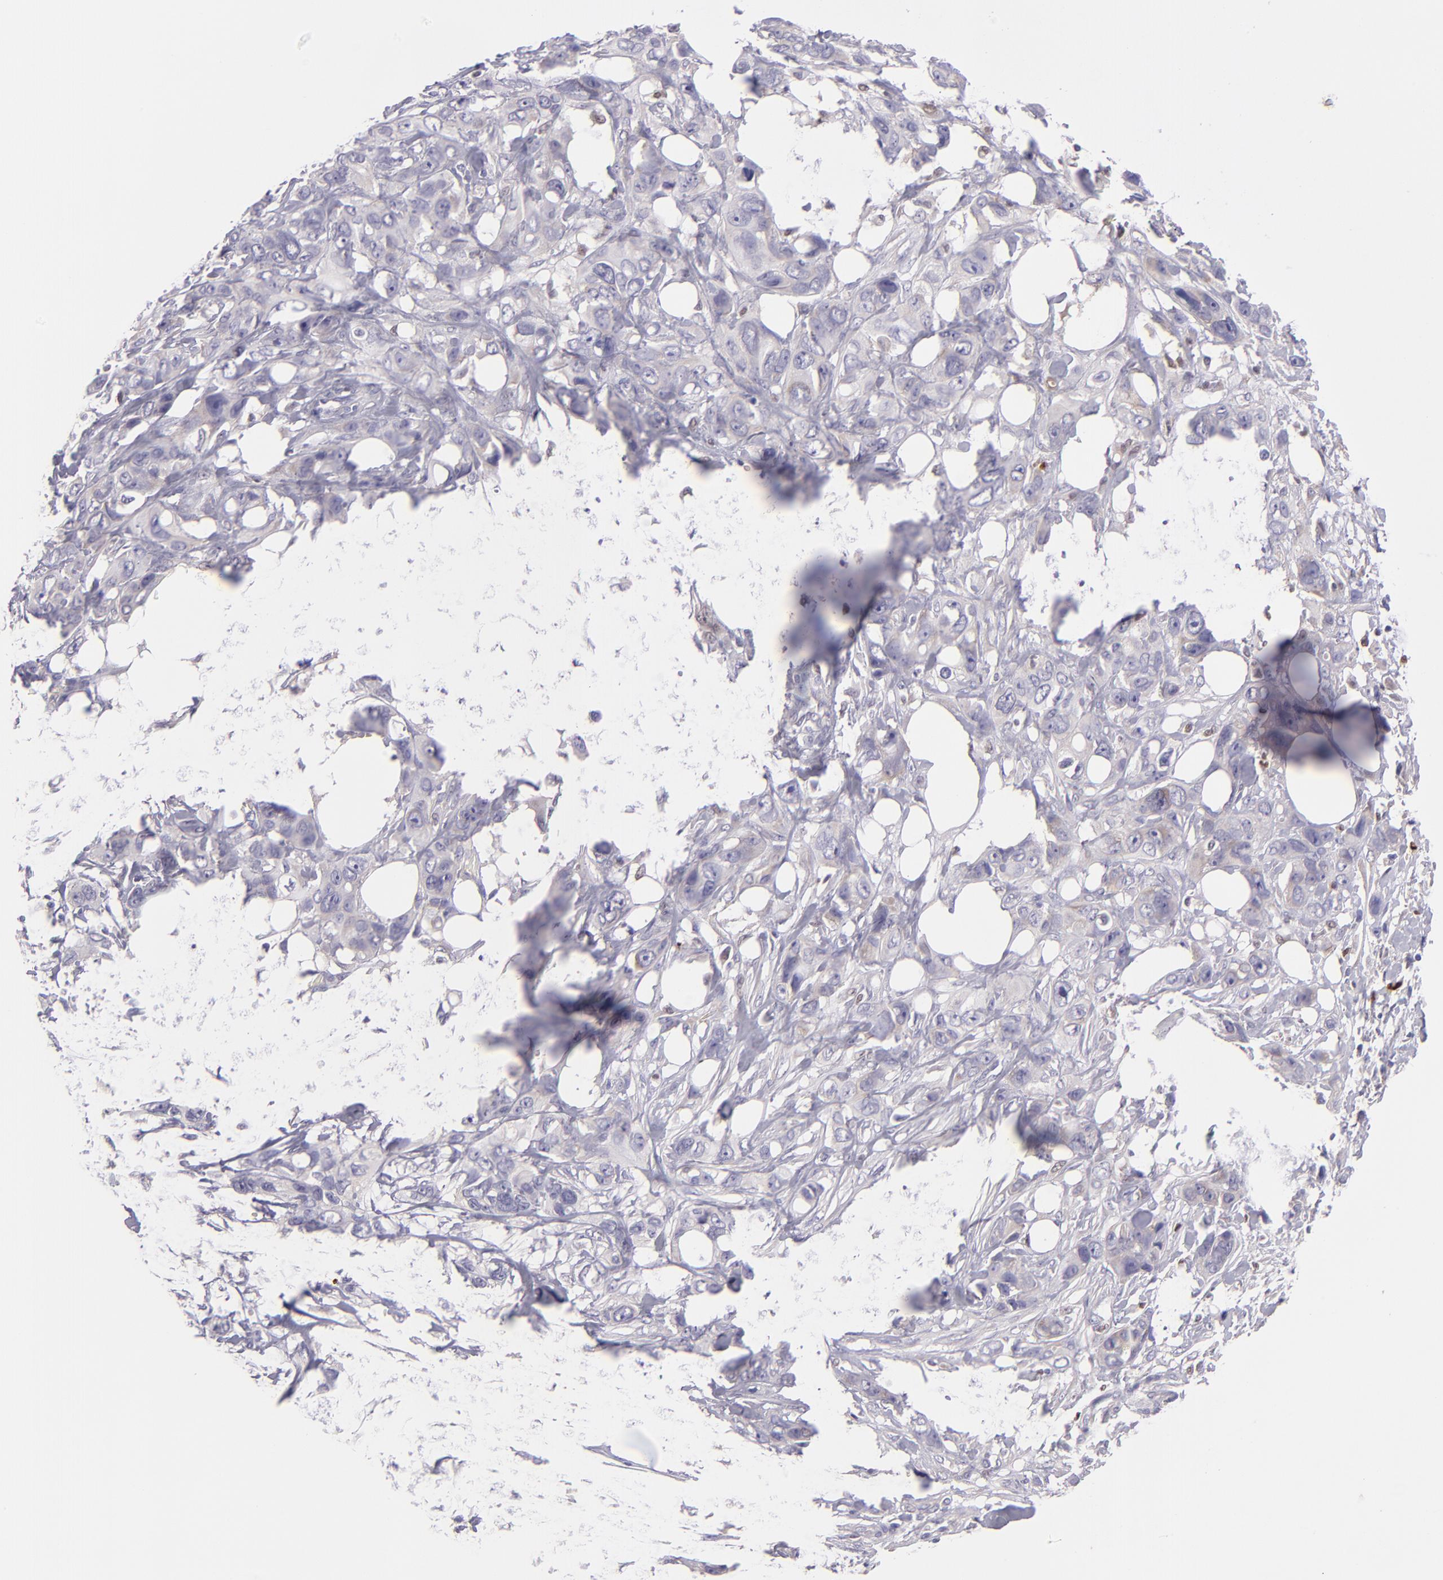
{"staining": {"intensity": "negative", "quantity": "none", "location": "none"}, "tissue": "stomach cancer", "cell_type": "Tumor cells", "image_type": "cancer", "snomed": [{"axis": "morphology", "description": "Adenocarcinoma, NOS"}, {"axis": "topography", "description": "Stomach, upper"}], "caption": "Stomach cancer (adenocarcinoma) stained for a protein using immunohistochemistry (IHC) demonstrates no staining tumor cells.", "gene": "IRF8", "patient": {"sex": "male", "age": 47}}